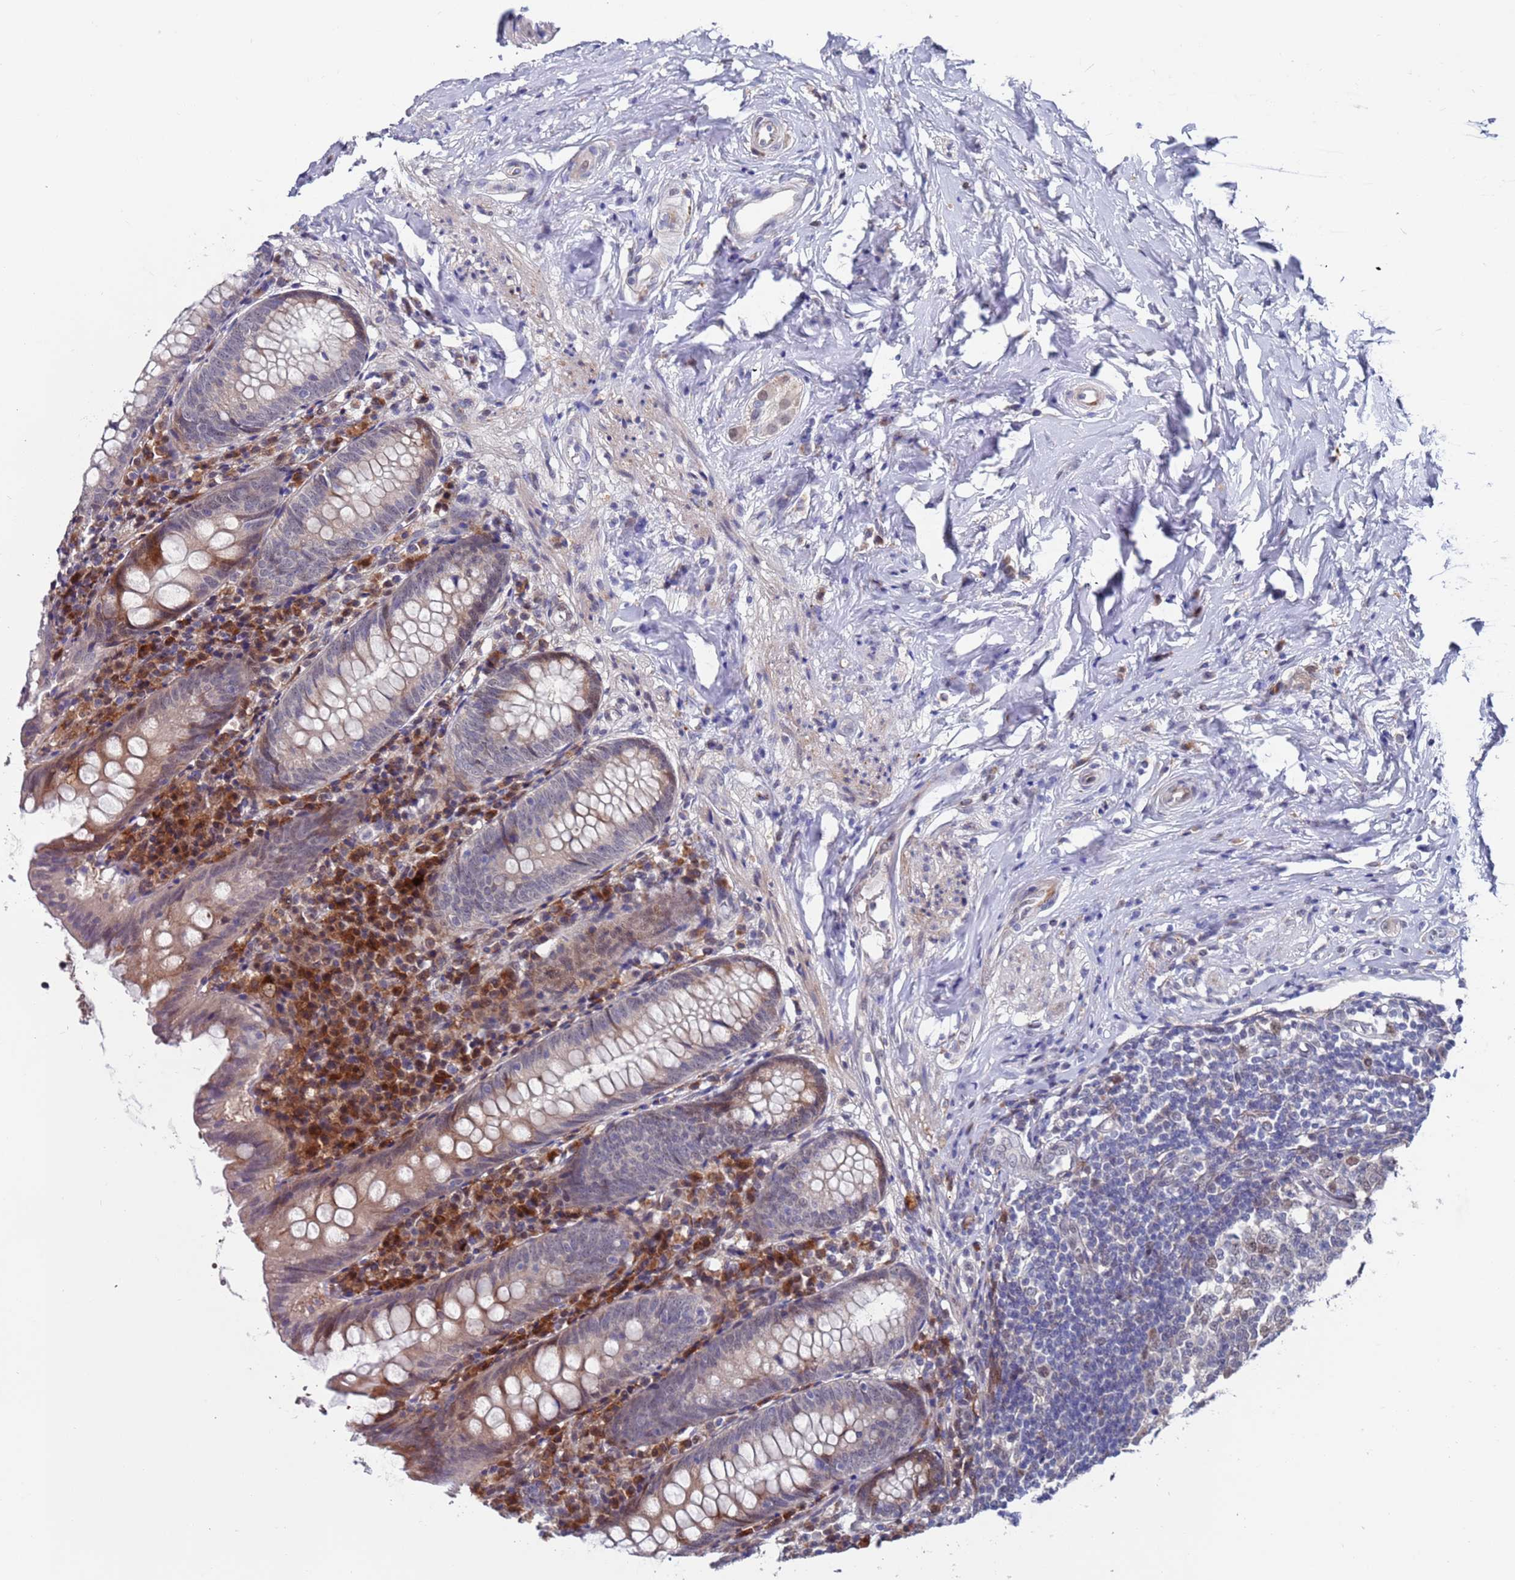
{"staining": {"intensity": "moderate", "quantity": "<25%", "location": "cytoplasmic/membranous"}, "tissue": "appendix", "cell_type": "Glandular cells", "image_type": "normal", "snomed": [{"axis": "morphology", "description": "Normal tissue, NOS"}, {"axis": "topography", "description": "Appendix"}], "caption": "Protein expression analysis of unremarkable human appendix reveals moderate cytoplasmic/membranous staining in approximately <25% of glandular cells.", "gene": "FBXO27", "patient": {"sex": "female", "age": 54}}